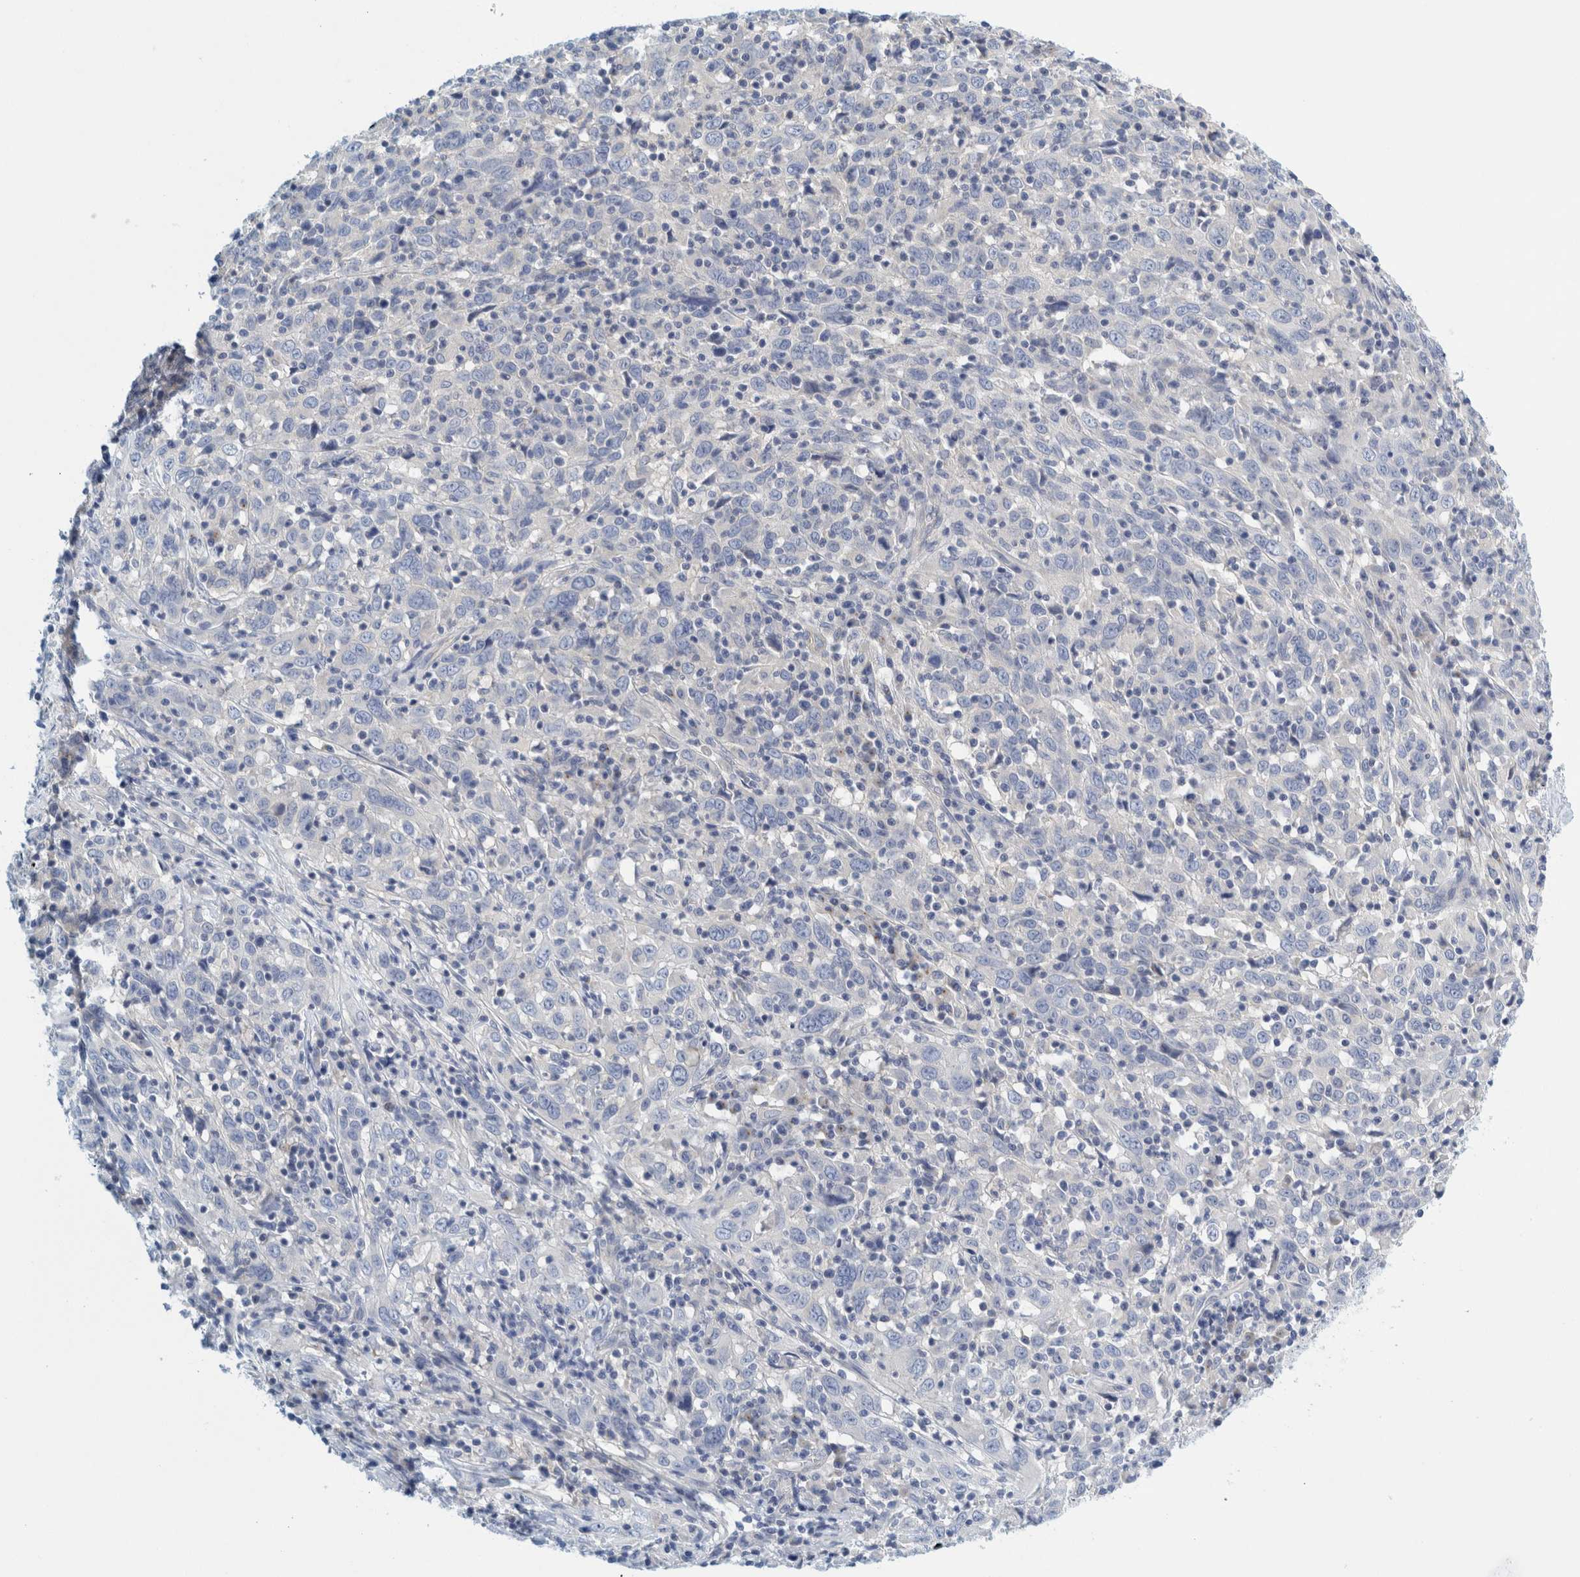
{"staining": {"intensity": "negative", "quantity": "none", "location": "none"}, "tissue": "cervical cancer", "cell_type": "Tumor cells", "image_type": "cancer", "snomed": [{"axis": "morphology", "description": "Squamous cell carcinoma, NOS"}, {"axis": "topography", "description": "Cervix"}], "caption": "Tumor cells are negative for brown protein staining in cervical cancer.", "gene": "ZNF324B", "patient": {"sex": "female", "age": 46}}